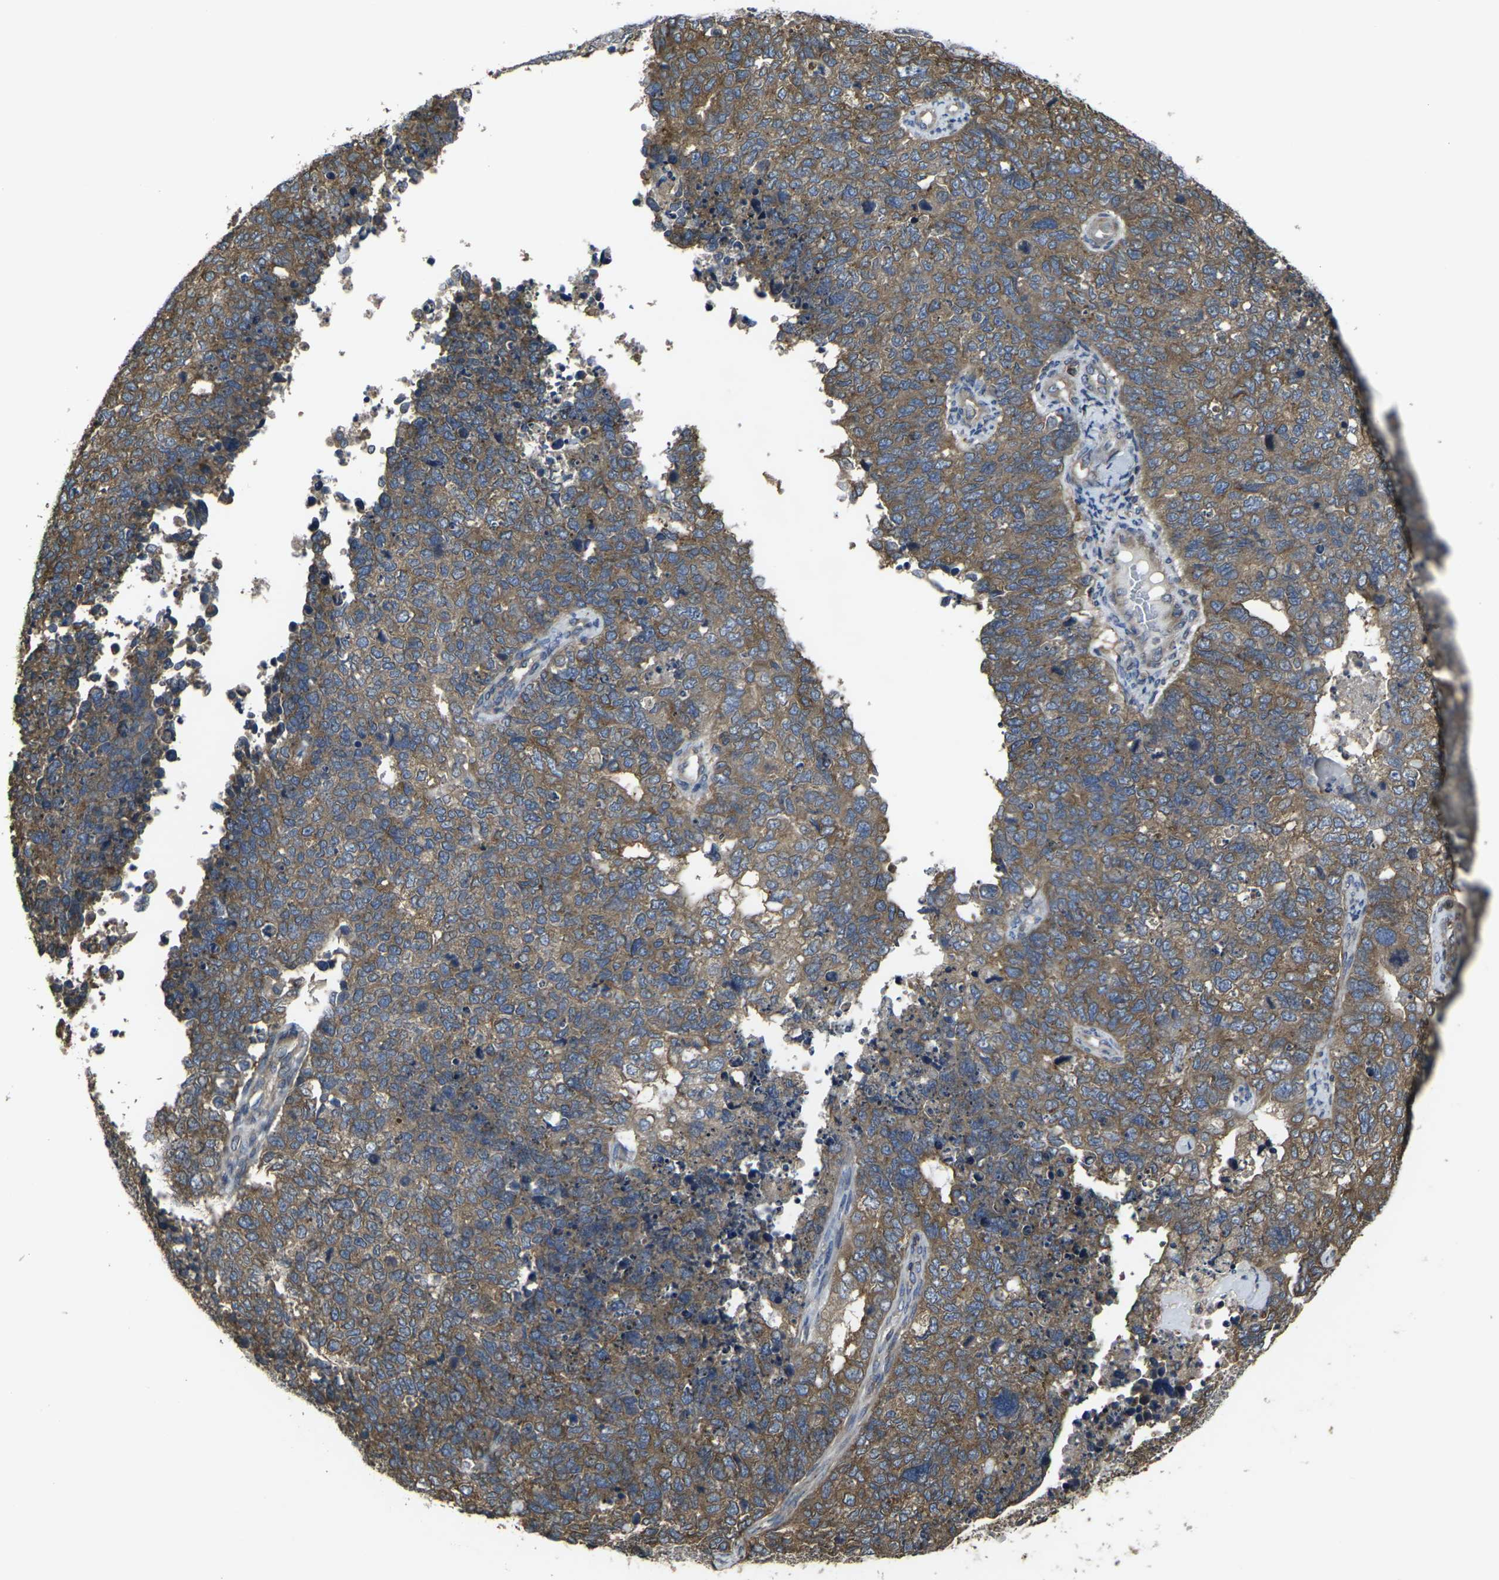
{"staining": {"intensity": "moderate", "quantity": ">75%", "location": "cytoplasmic/membranous"}, "tissue": "cervical cancer", "cell_type": "Tumor cells", "image_type": "cancer", "snomed": [{"axis": "morphology", "description": "Squamous cell carcinoma, NOS"}, {"axis": "topography", "description": "Cervix"}], "caption": "DAB immunohistochemical staining of human cervical squamous cell carcinoma exhibits moderate cytoplasmic/membranous protein positivity in approximately >75% of tumor cells.", "gene": "PRKACB", "patient": {"sex": "female", "age": 63}}